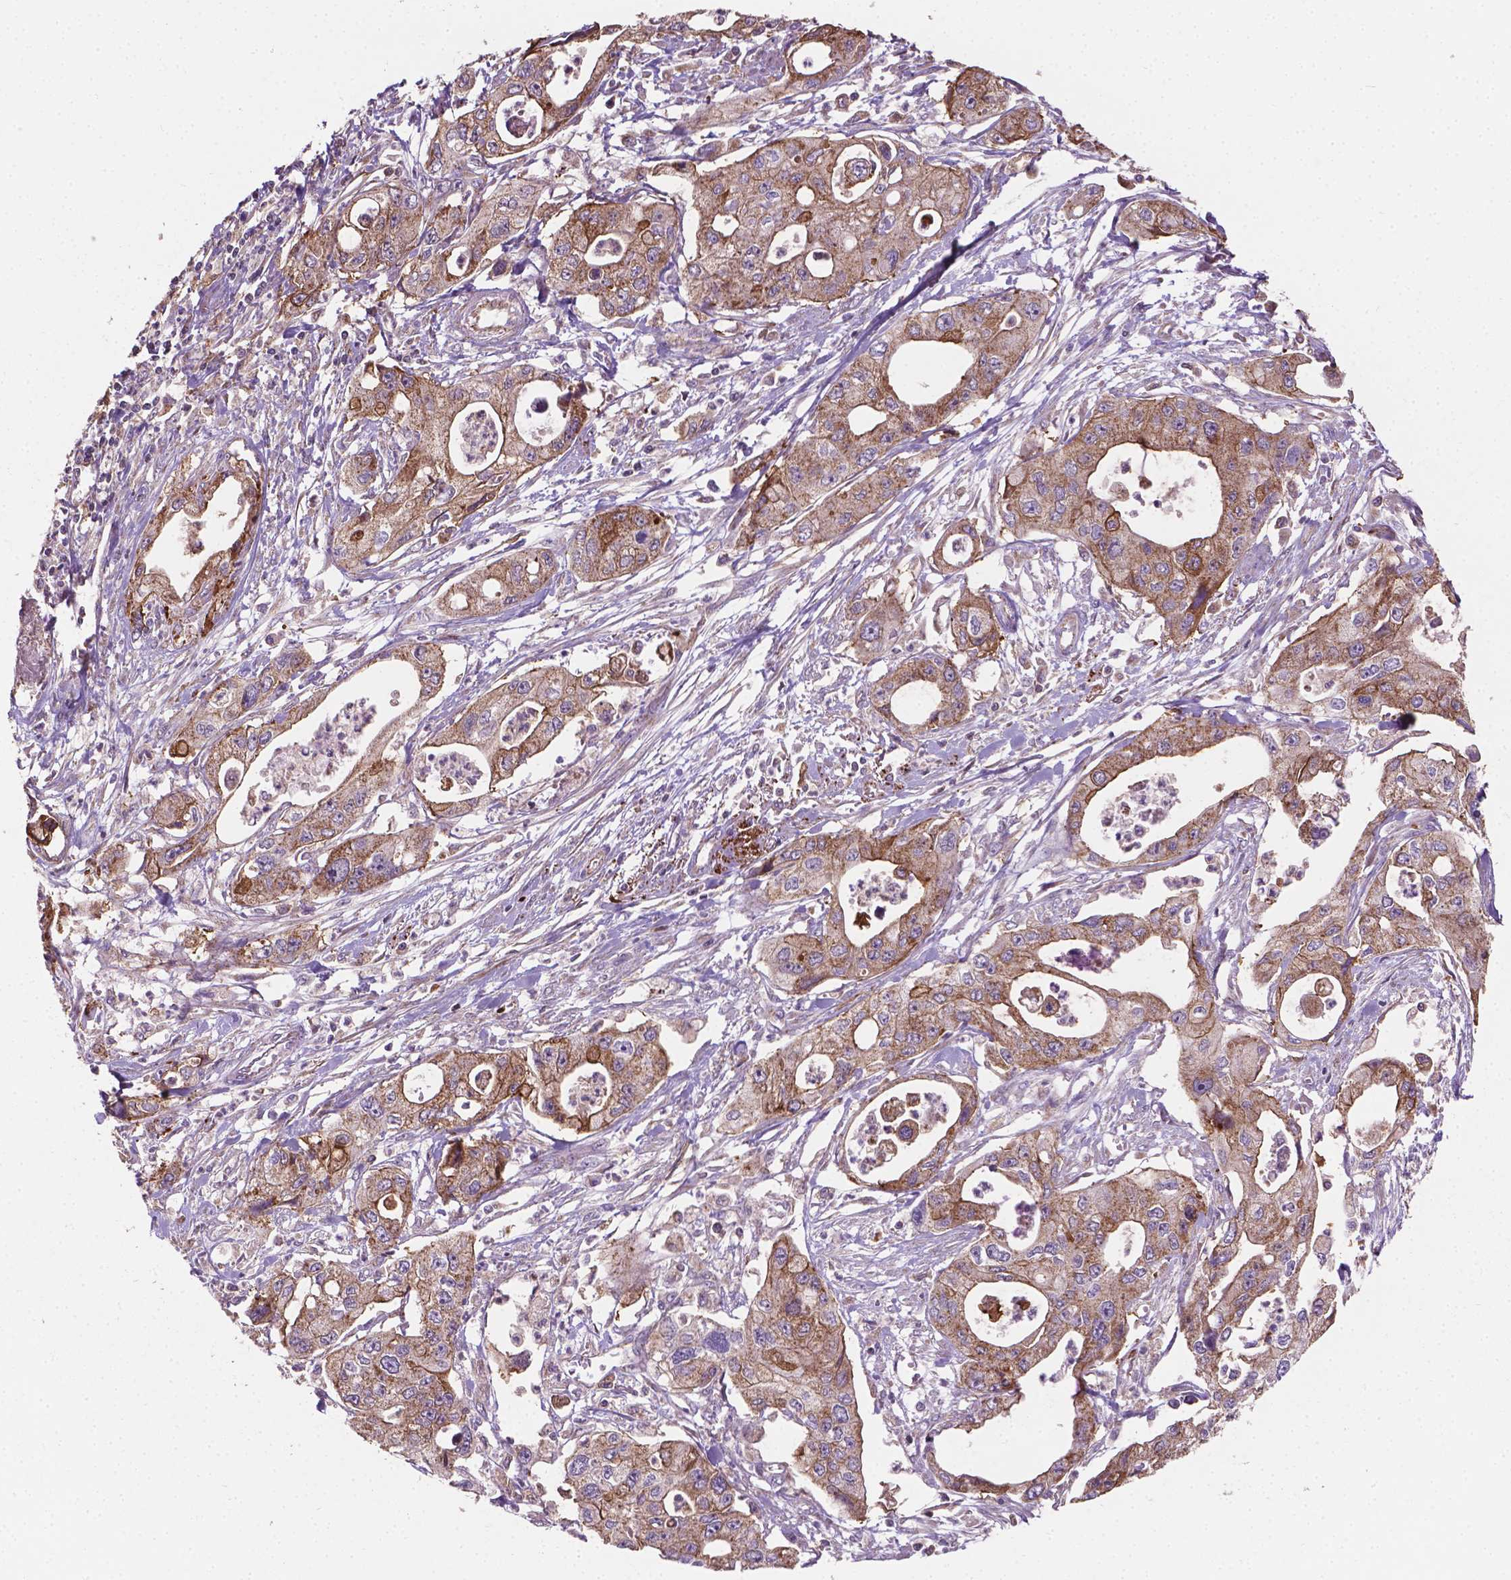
{"staining": {"intensity": "moderate", "quantity": ">75%", "location": "cytoplasmic/membranous"}, "tissue": "pancreatic cancer", "cell_type": "Tumor cells", "image_type": "cancer", "snomed": [{"axis": "morphology", "description": "Adenocarcinoma, NOS"}, {"axis": "topography", "description": "Pancreas"}], "caption": "Moderate cytoplasmic/membranous protein positivity is present in approximately >75% of tumor cells in pancreatic cancer.", "gene": "TCAF1", "patient": {"sex": "male", "age": 70}}